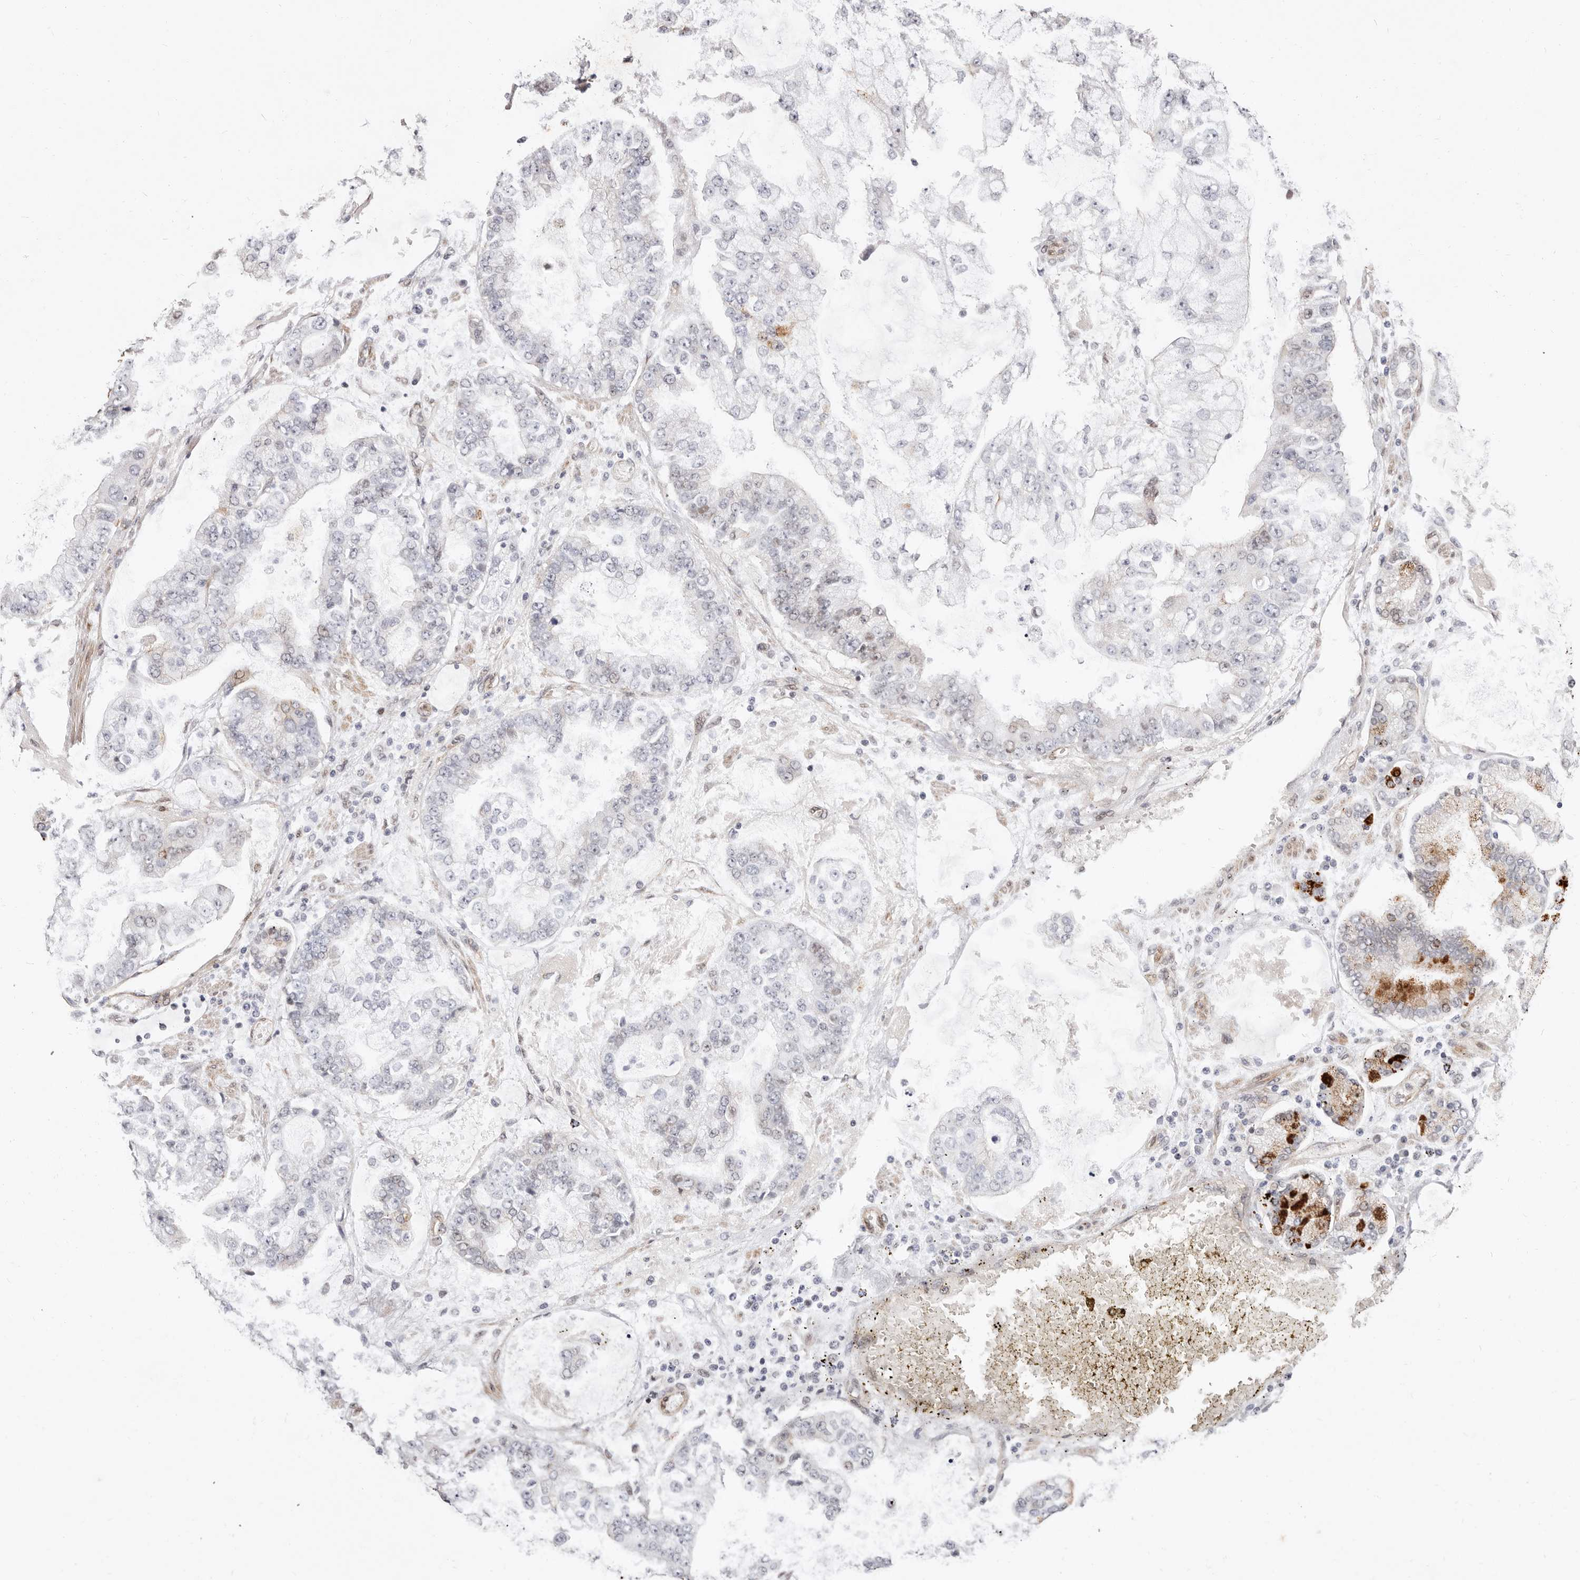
{"staining": {"intensity": "strong", "quantity": "<25%", "location": "cytoplasmic/membranous"}, "tissue": "stomach cancer", "cell_type": "Tumor cells", "image_type": "cancer", "snomed": [{"axis": "morphology", "description": "Adenocarcinoma, NOS"}, {"axis": "topography", "description": "Stomach"}], "caption": "Protein analysis of stomach cancer (adenocarcinoma) tissue reveals strong cytoplasmic/membranous staining in approximately <25% of tumor cells.", "gene": "EPHX3", "patient": {"sex": "male", "age": 76}}